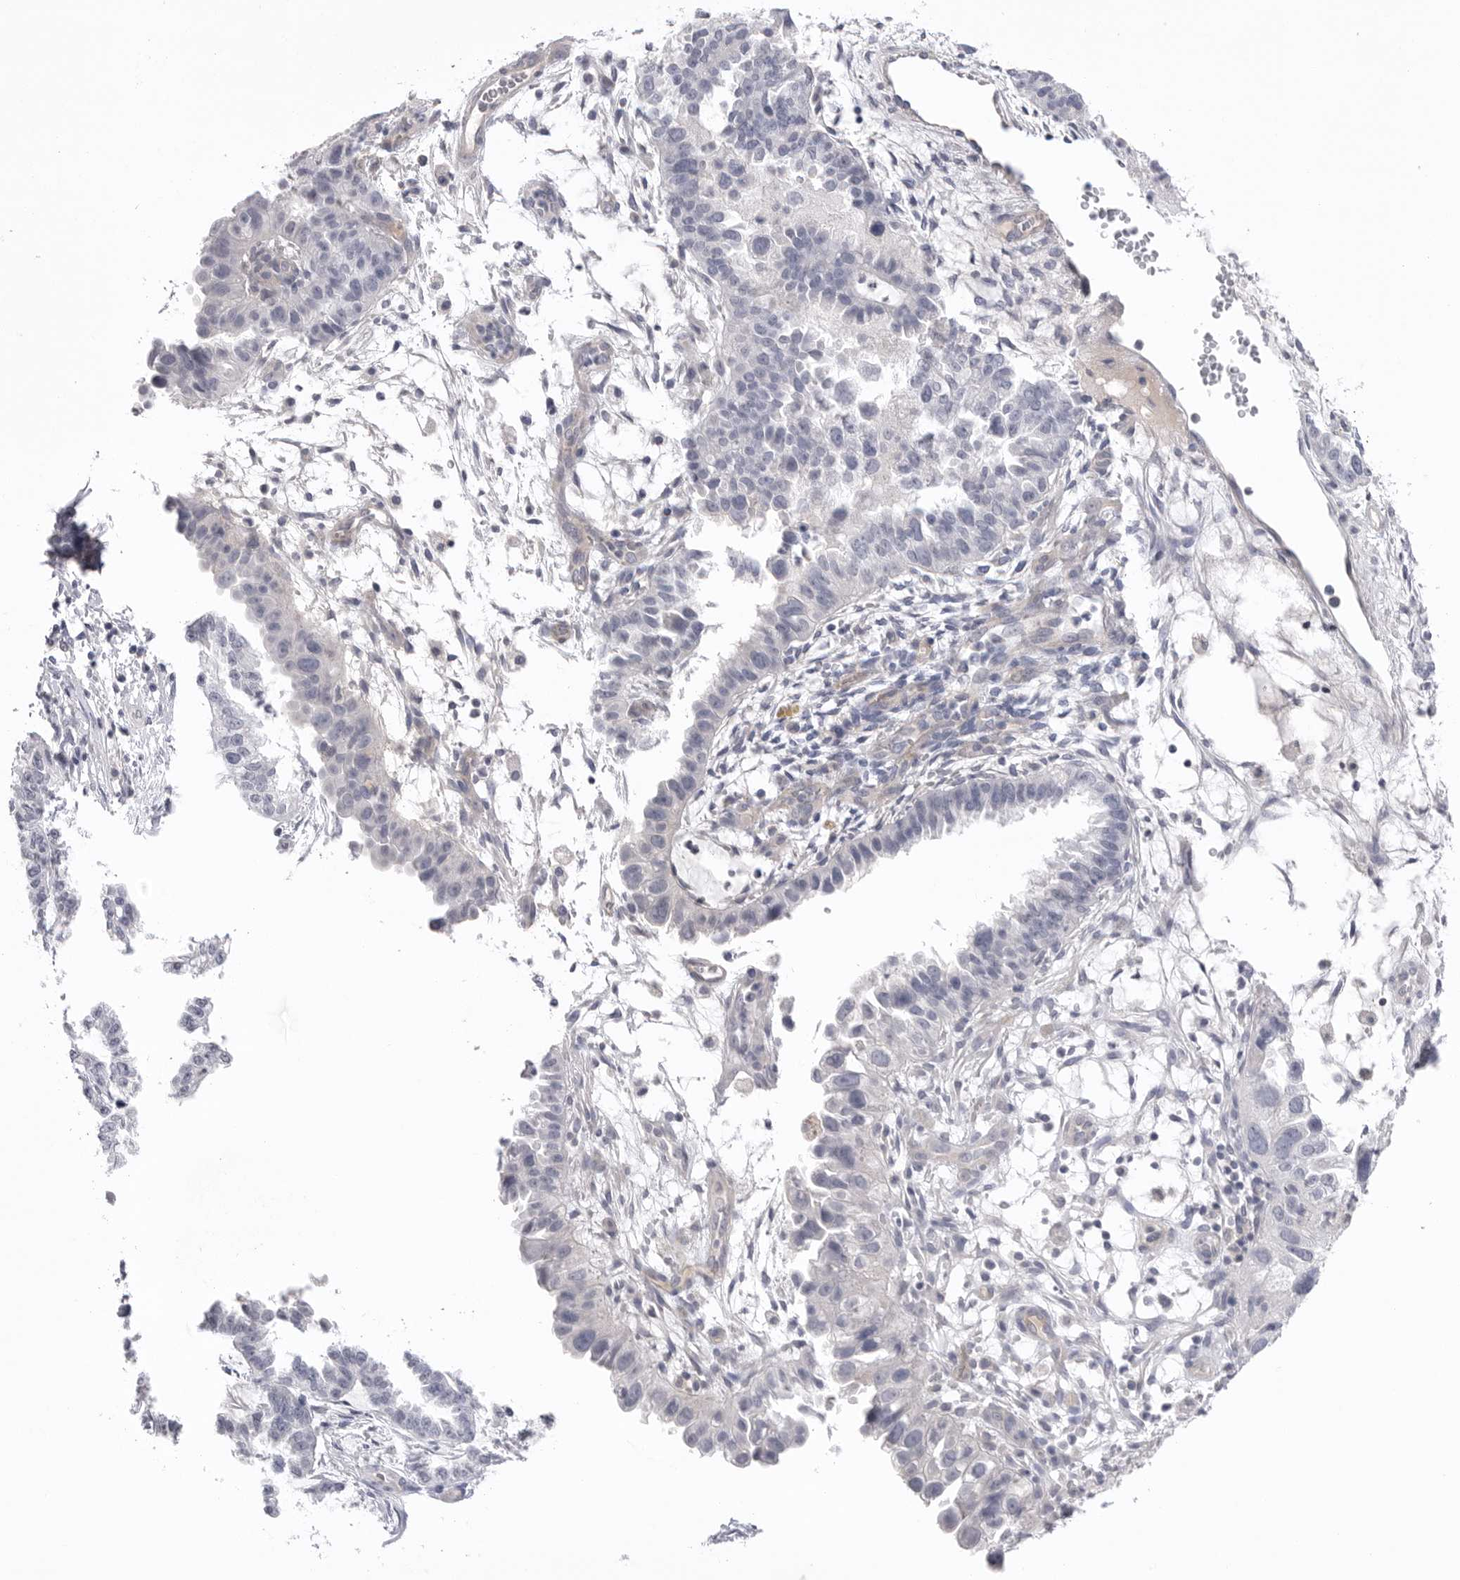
{"staining": {"intensity": "negative", "quantity": "none", "location": "none"}, "tissue": "endometrial cancer", "cell_type": "Tumor cells", "image_type": "cancer", "snomed": [{"axis": "morphology", "description": "Adenocarcinoma, NOS"}, {"axis": "topography", "description": "Endometrium"}], "caption": "This is a image of immunohistochemistry staining of endometrial cancer, which shows no staining in tumor cells.", "gene": "DLGAP3", "patient": {"sex": "female", "age": 85}}